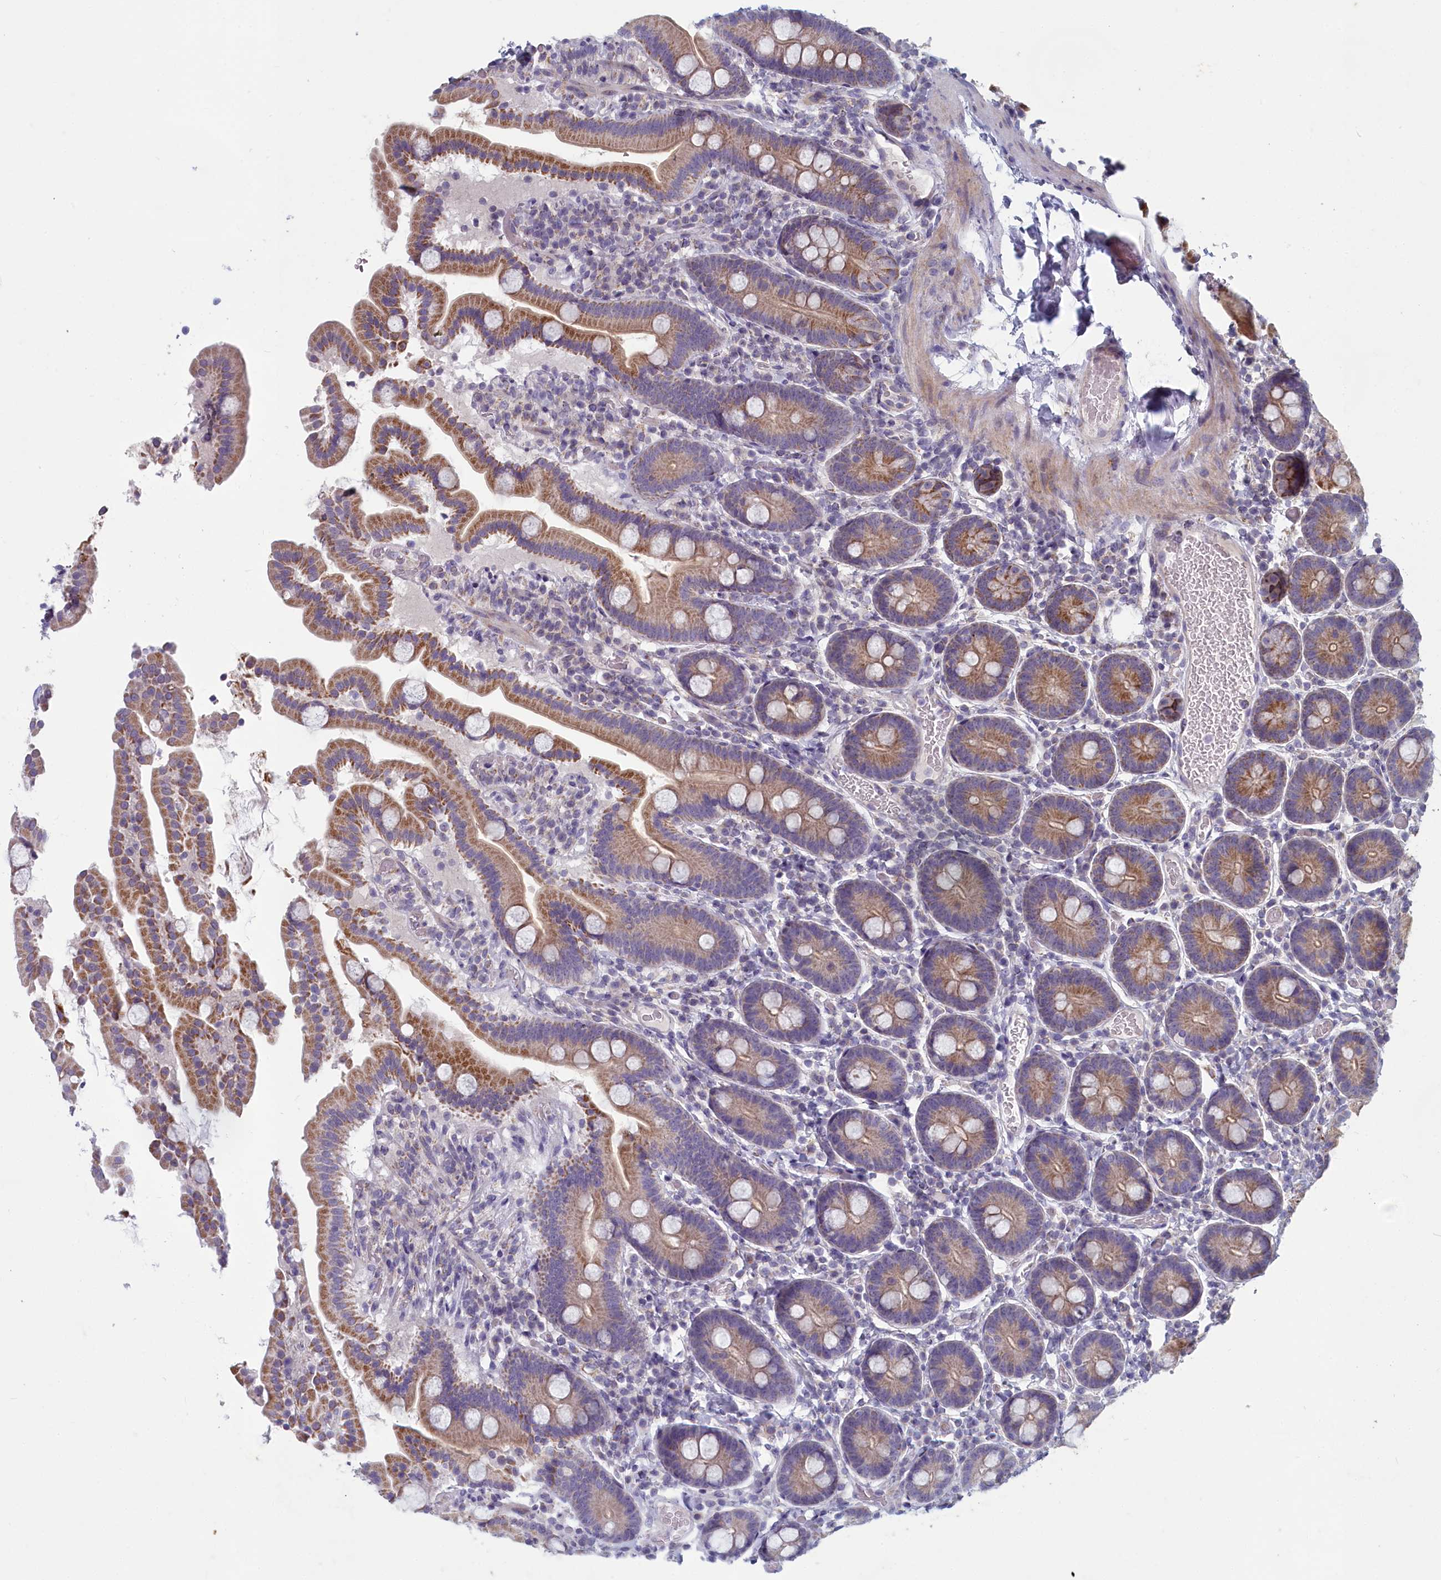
{"staining": {"intensity": "moderate", "quantity": ">75%", "location": "cytoplasmic/membranous"}, "tissue": "duodenum", "cell_type": "Glandular cells", "image_type": "normal", "snomed": [{"axis": "morphology", "description": "Normal tissue, NOS"}, {"axis": "topography", "description": "Duodenum"}], "caption": "Unremarkable duodenum exhibits moderate cytoplasmic/membranous positivity in approximately >75% of glandular cells.", "gene": "INSYN2A", "patient": {"sex": "male", "age": 55}}